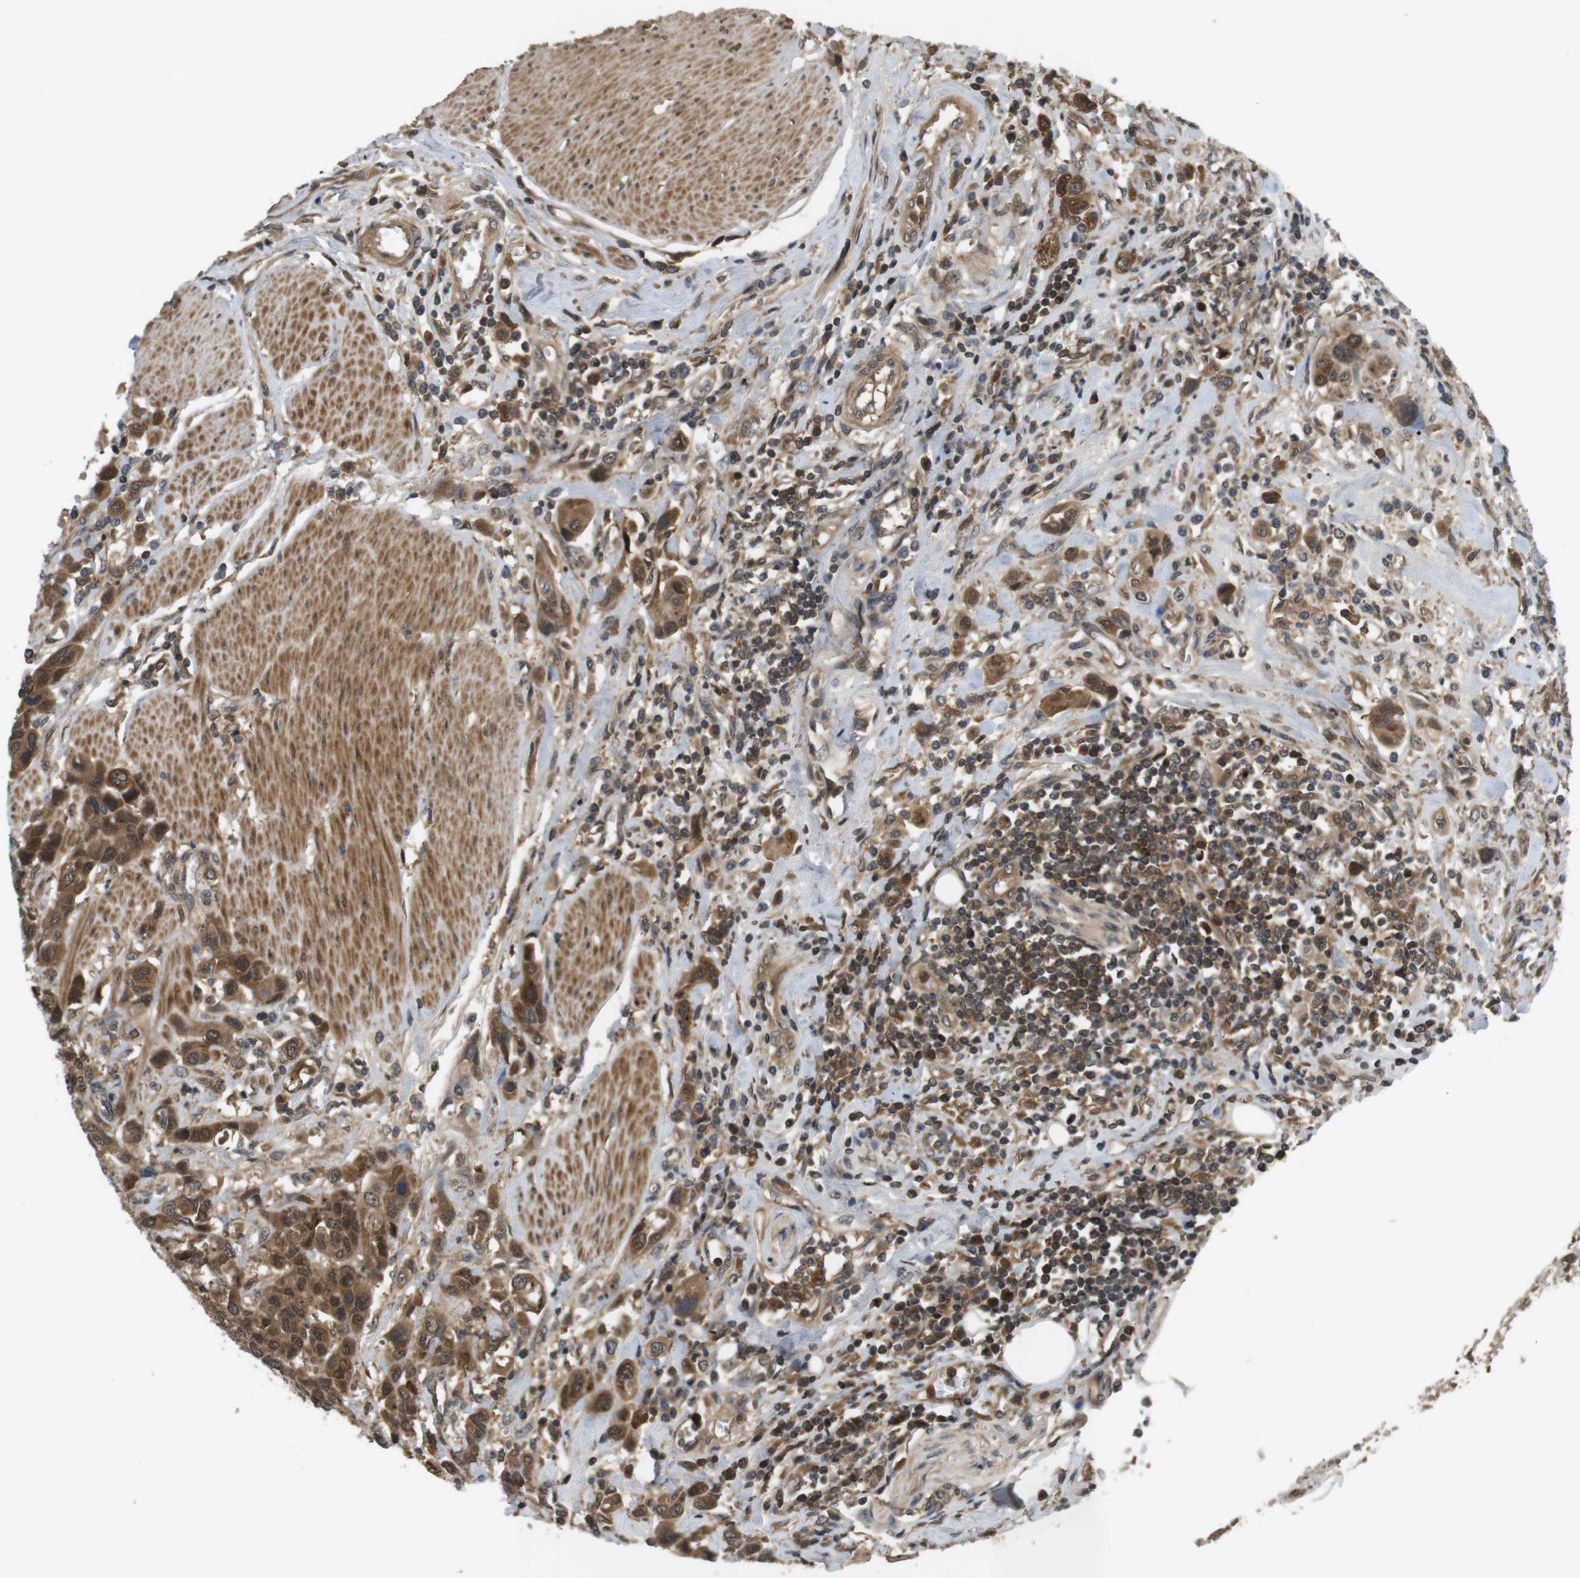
{"staining": {"intensity": "moderate", "quantity": ">75%", "location": "cytoplasmic/membranous,nuclear"}, "tissue": "urothelial cancer", "cell_type": "Tumor cells", "image_type": "cancer", "snomed": [{"axis": "morphology", "description": "Urothelial carcinoma, High grade"}, {"axis": "topography", "description": "Urinary bladder"}], "caption": "Immunohistochemistry image of neoplastic tissue: urothelial cancer stained using immunohistochemistry demonstrates medium levels of moderate protein expression localized specifically in the cytoplasmic/membranous and nuclear of tumor cells, appearing as a cytoplasmic/membranous and nuclear brown color.", "gene": "NFKBIE", "patient": {"sex": "male", "age": 50}}